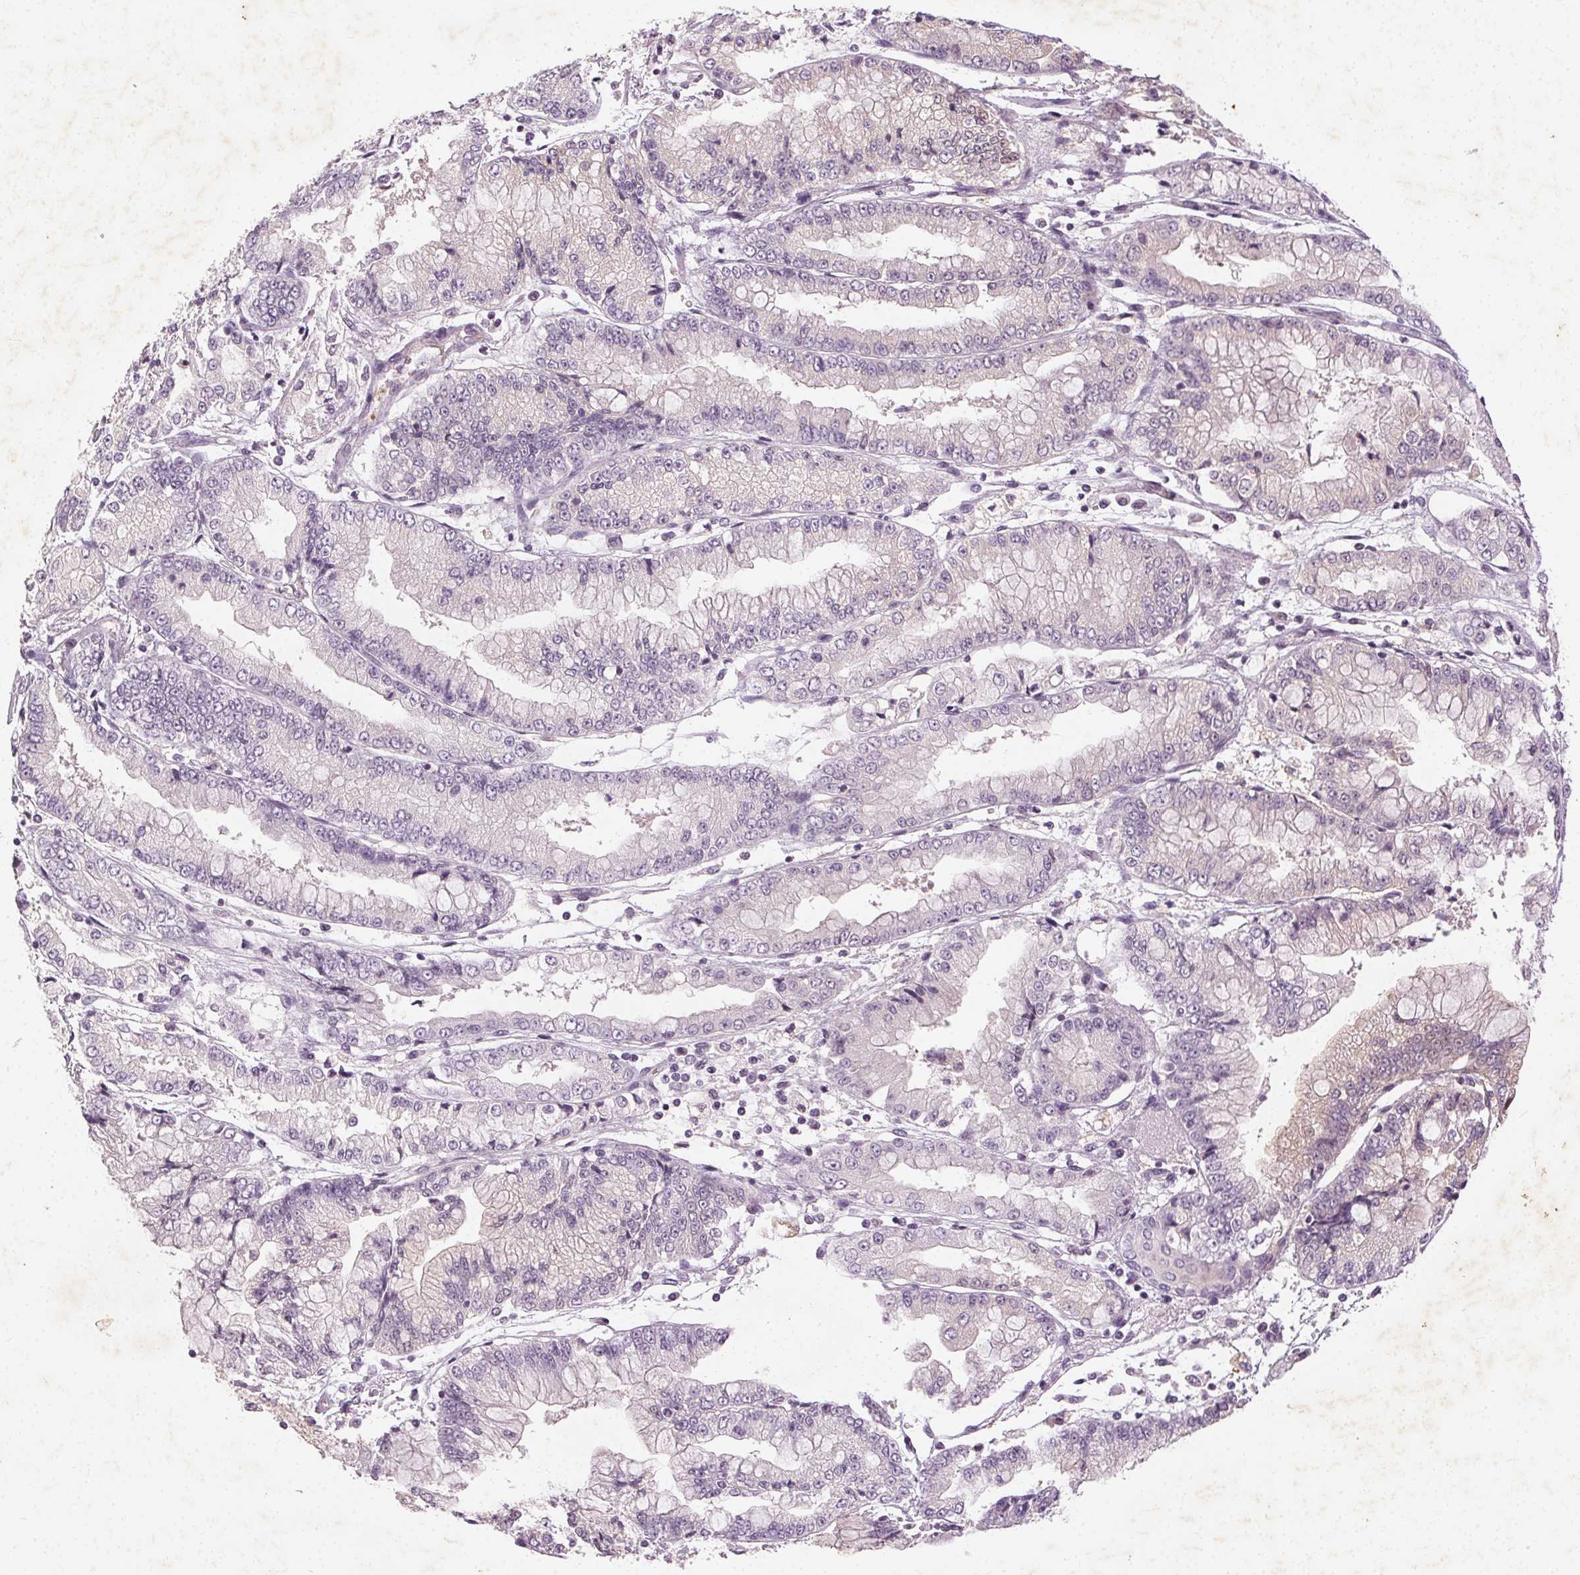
{"staining": {"intensity": "negative", "quantity": "none", "location": "none"}, "tissue": "stomach cancer", "cell_type": "Tumor cells", "image_type": "cancer", "snomed": [{"axis": "morphology", "description": "Adenocarcinoma, NOS"}, {"axis": "topography", "description": "Stomach, upper"}], "caption": "Immunohistochemistry (IHC) of adenocarcinoma (stomach) displays no positivity in tumor cells.", "gene": "CLTRN", "patient": {"sex": "female", "age": 74}}